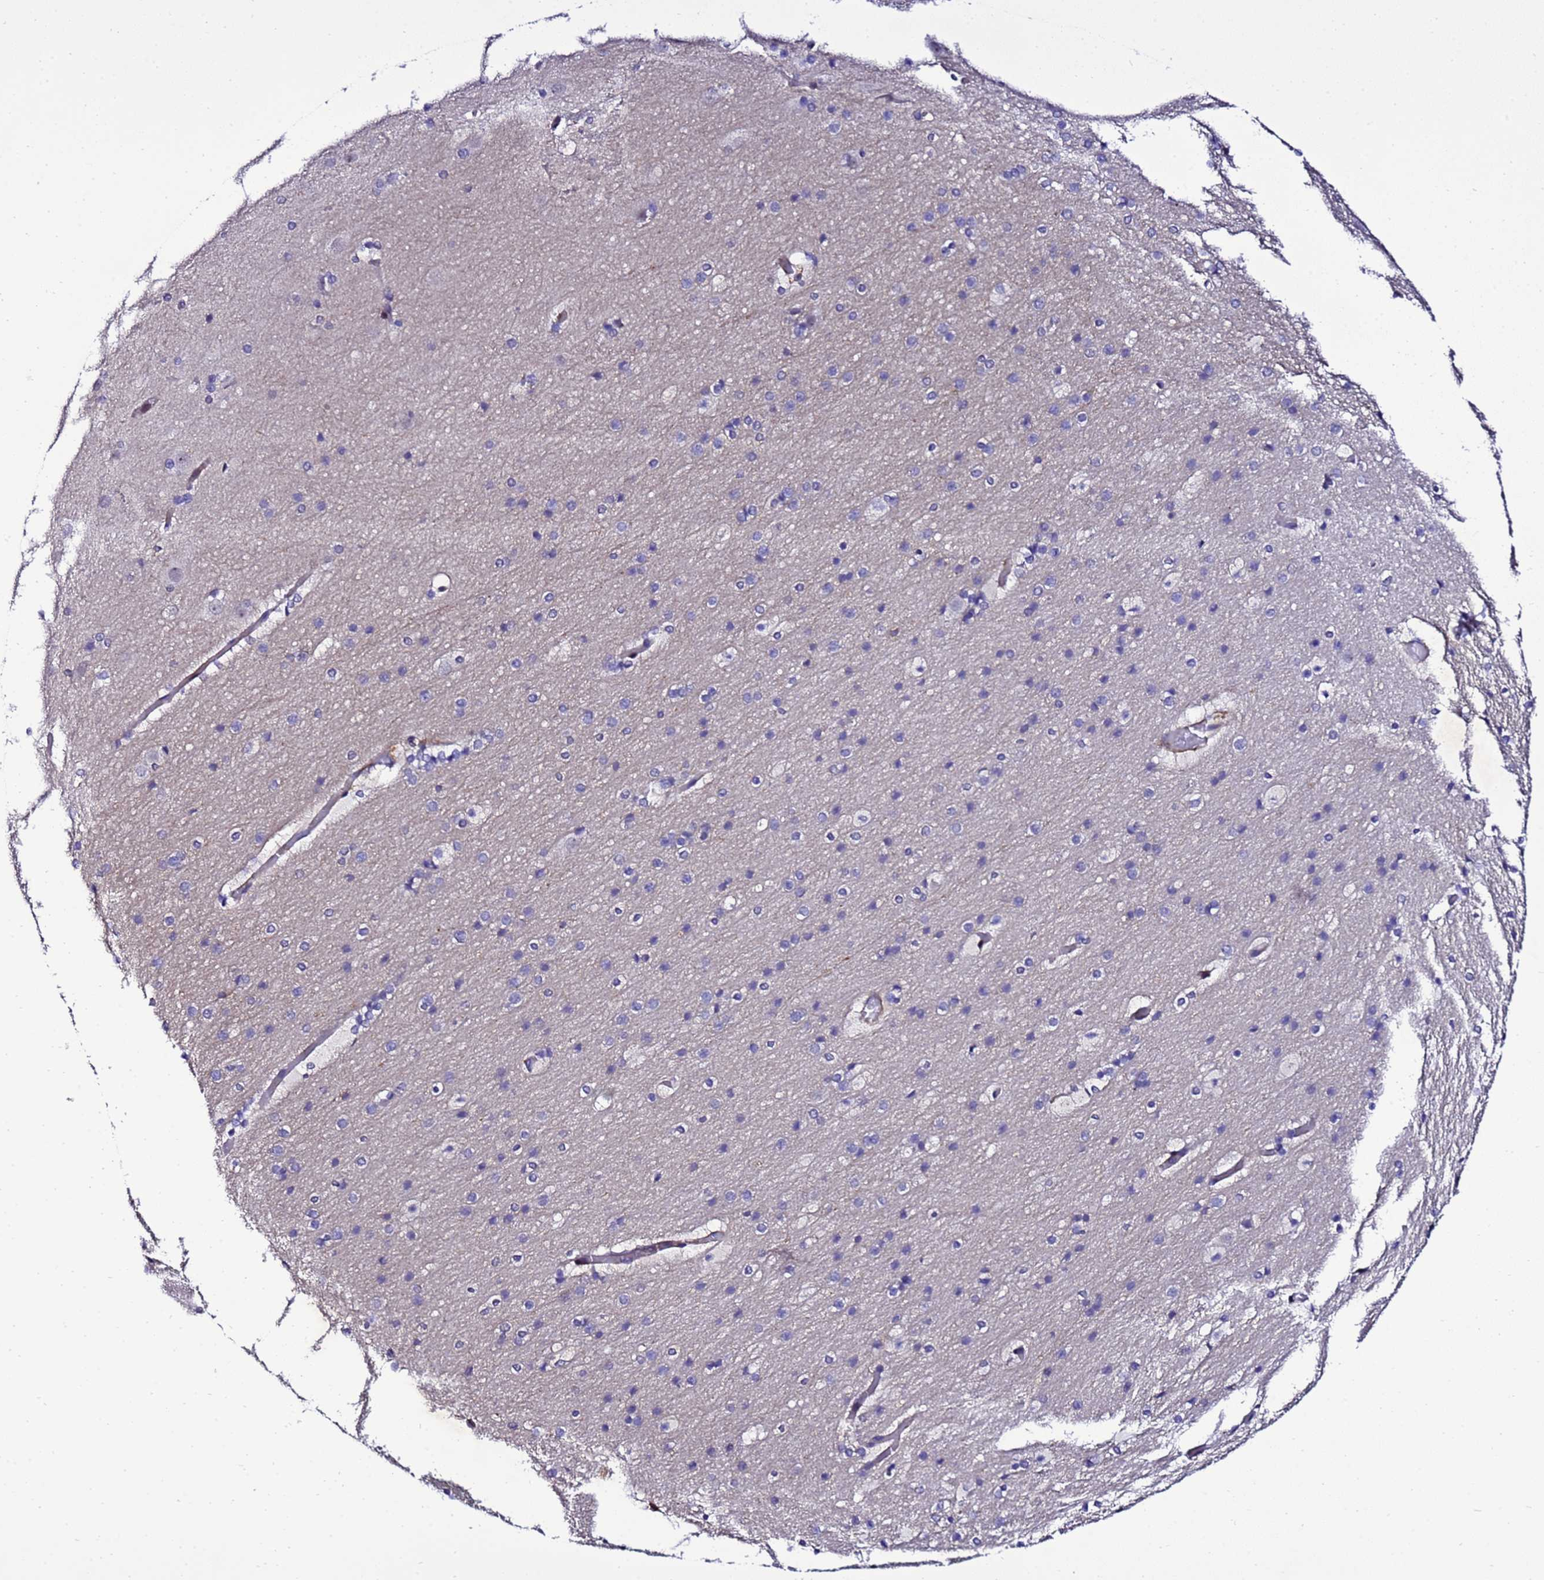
{"staining": {"intensity": "weak", "quantity": "25%-75%", "location": "cytoplasmic/membranous"}, "tissue": "cerebral cortex", "cell_type": "Endothelial cells", "image_type": "normal", "snomed": [{"axis": "morphology", "description": "Normal tissue, NOS"}, {"axis": "topography", "description": "Cerebral cortex"}], "caption": "Protein expression by immunohistochemistry (IHC) shows weak cytoplasmic/membranous staining in about 25%-75% of endothelial cells in unremarkable cerebral cortex. (brown staining indicates protein expression, while blue staining denotes nuclei).", "gene": "GZF1", "patient": {"sex": "male", "age": 57}}